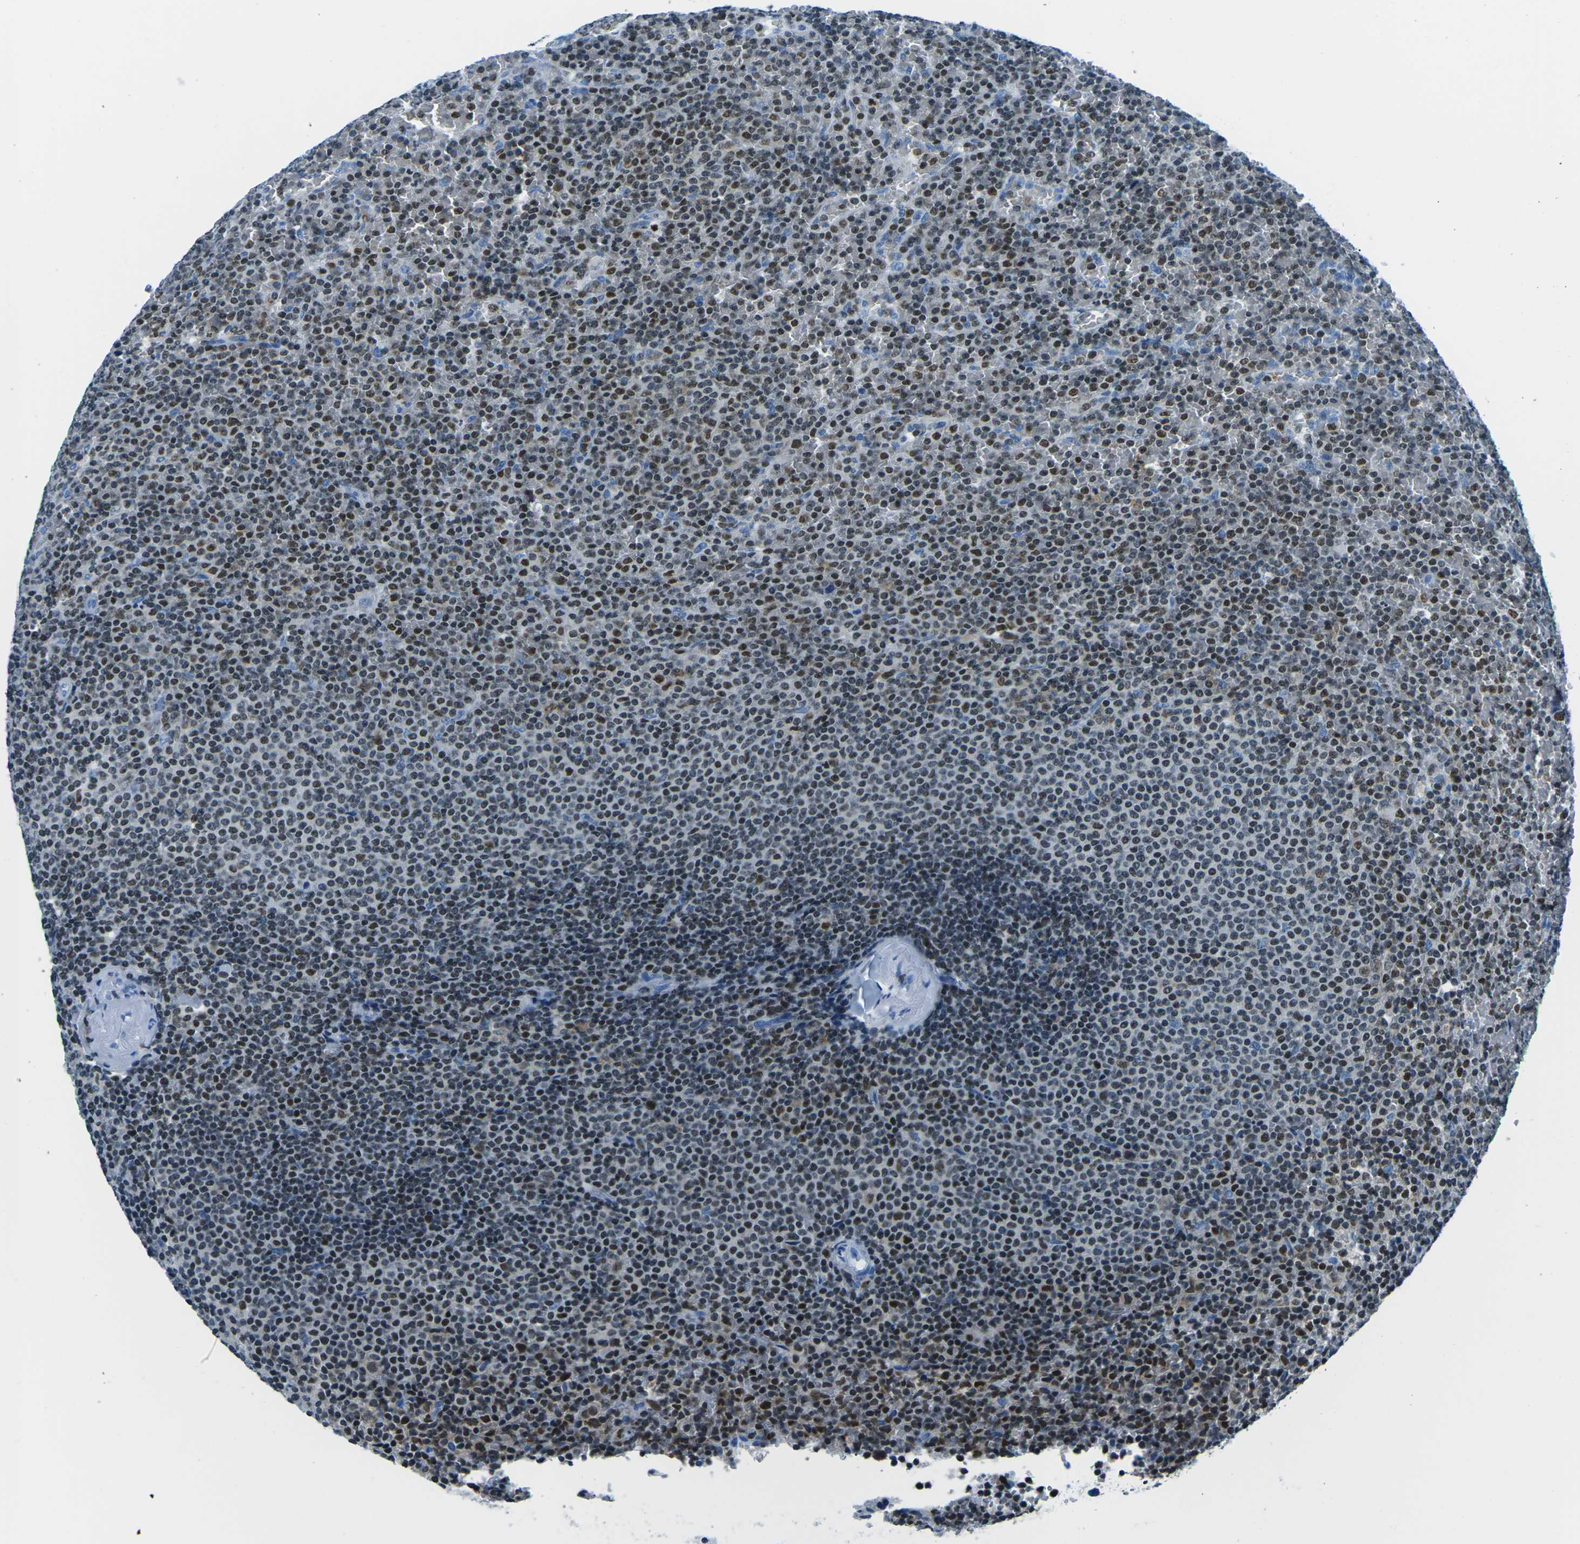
{"staining": {"intensity": "strong", "quantity": ">75%", "location": "nuclear"}, "tissue": "lymphoma", "cell_type": "Tumor cells", "image_type": "cancer", "snomed": [{"axis": "morphology", "description": "Malignant lymphoma, non-Hodgkin's type, Low grade"}, {"axis": "topography", "description": "Spleen"}], "caption": "Immunohistochemical staining of low-grade malignant lymphoma, non-Hodgkin's type demonstrates high levels of strong nuclear expression in approximately >75% of tumor cells.", "gene": "CELF2", "patient": {"sex": "female", "age": 77}}